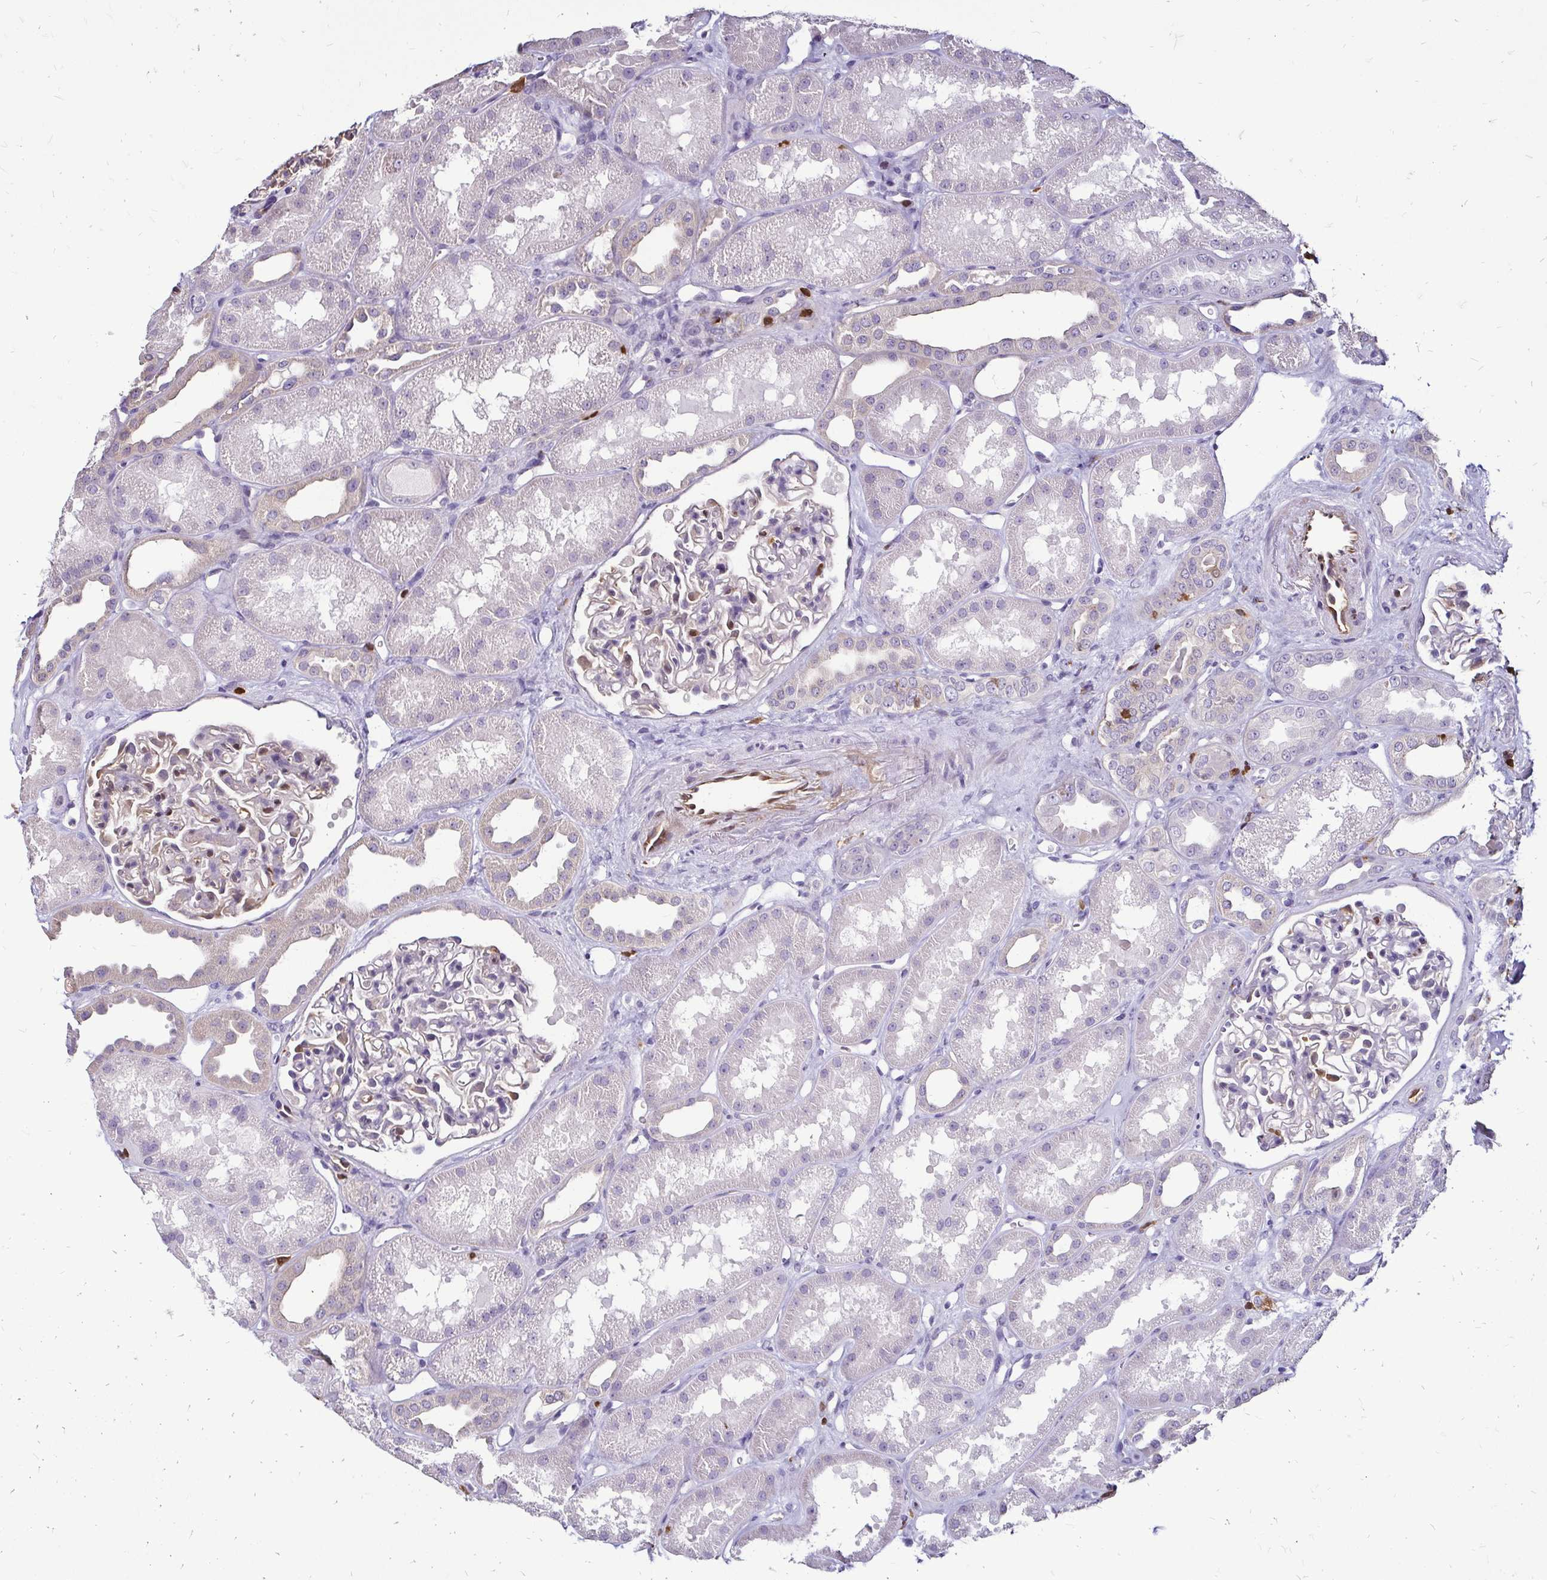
{"staining": {"intensity": "moderate", "quantity": "<25%", "location": "nuclear"}, "tissue": "kidney", "cell_type": "Cells in glomeruli", "image_type": "normal", "snomed": [{"axis": "morphology", "description": "Normal tissue, NOS"}, {"axis": "topography", "description": "Kidney"}], "caption": "Kidney stained with a brown dye exhibits moderate nuclear positive staining in approximately <25% of cells in glomeruli.", "gene": "ZFP1", "patient": {"sex": "male", "age": 61}}